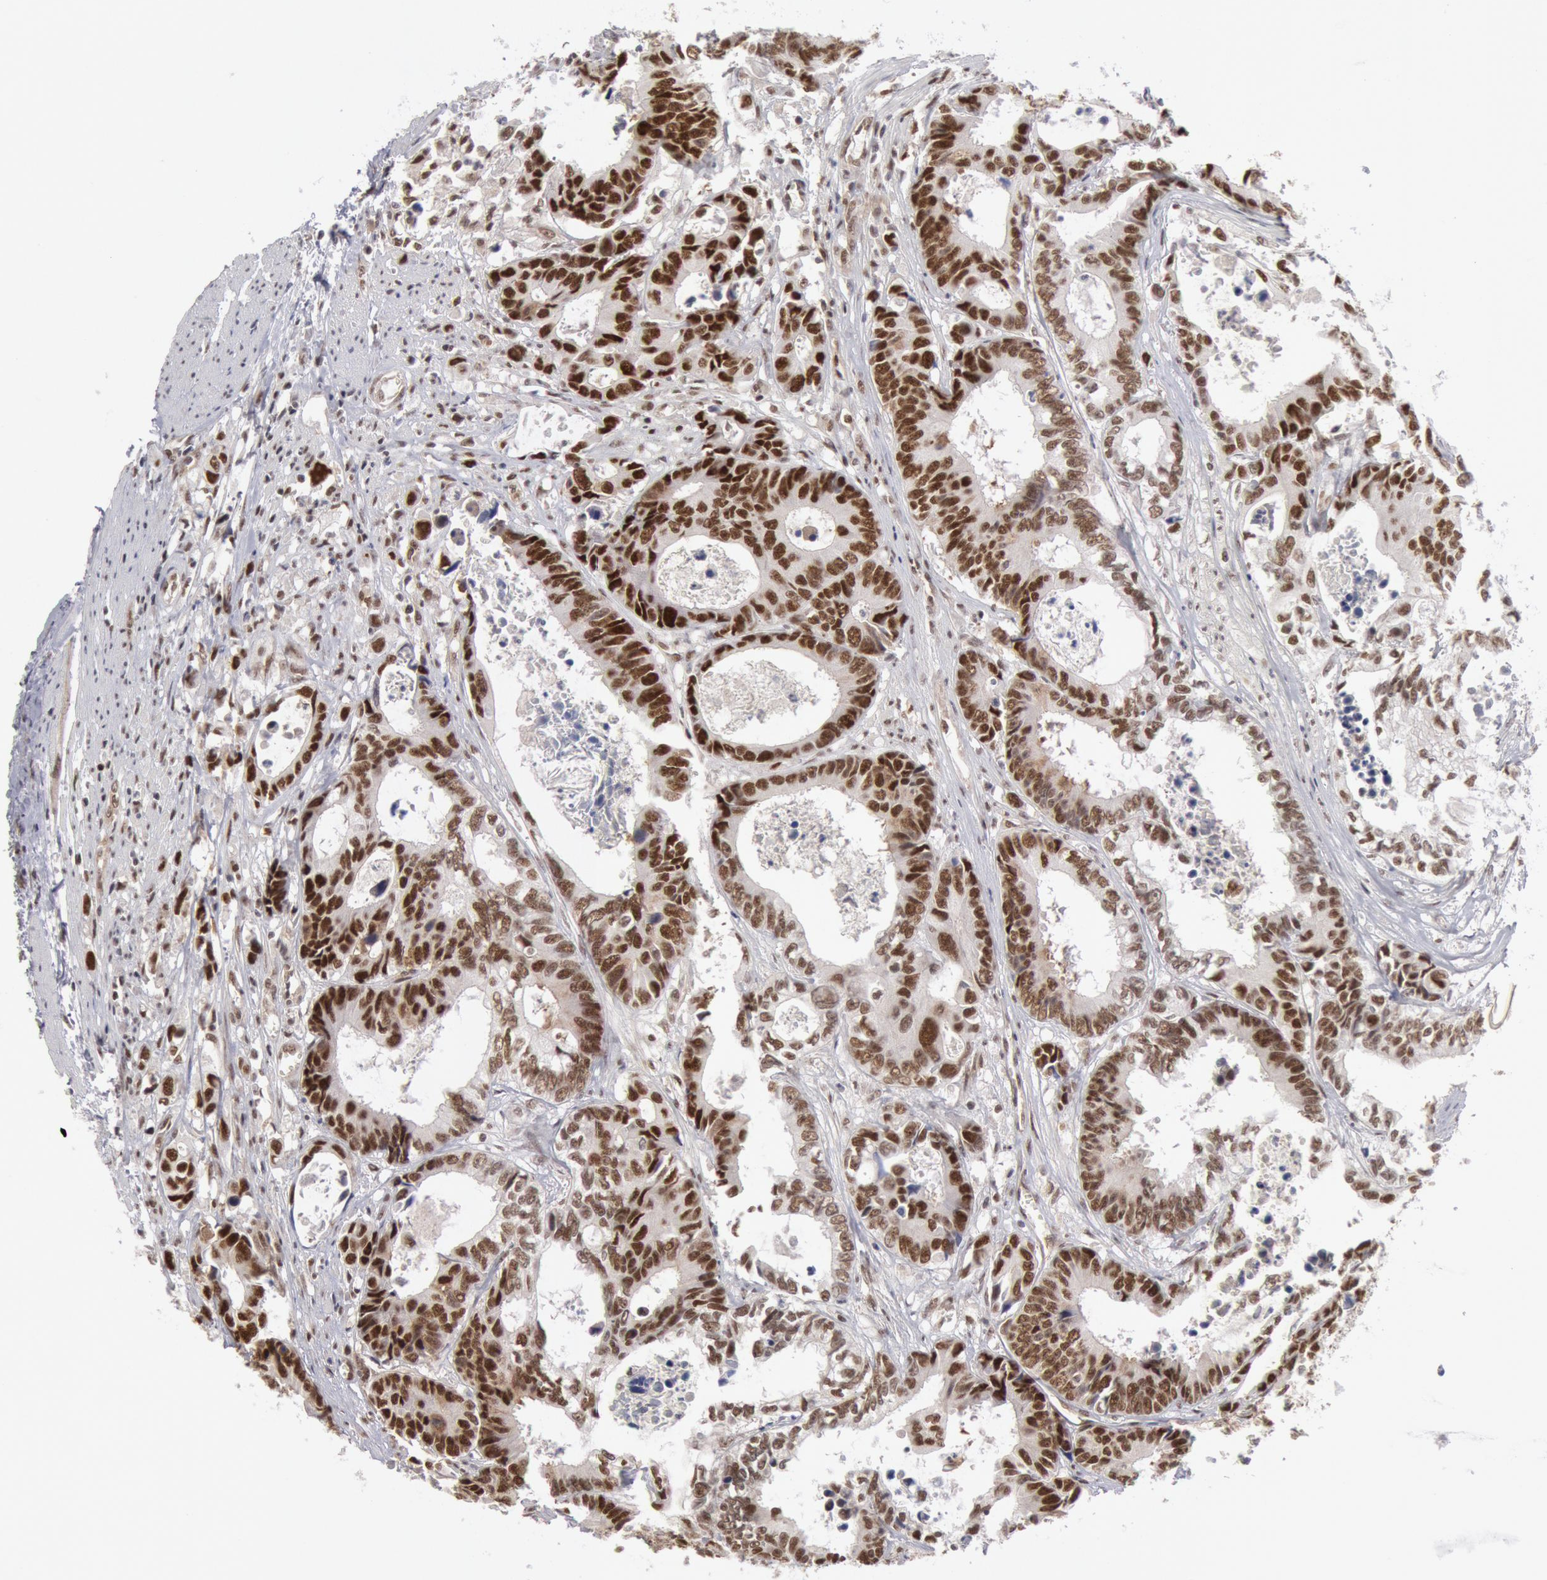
{"staining": {"intensity": "strong", "quantity": ">75%", "location": "nuclear"}, "tissue": "colorectal cancer", "cell_type": "Tumor cells", "image_type": "cancer", "snomed": [{"axis": "morphology", "description": "Adenocarcinoma, NOS"}, {"axis": "topography", "description": "Rectum"}], "caption": "A micrograph of colorectal cancer stained for a protein displays strong nuclear brown staining in tumor cells.", "gene": "PPP4R3B", "patient": {"sex": "female", "age": 98}}